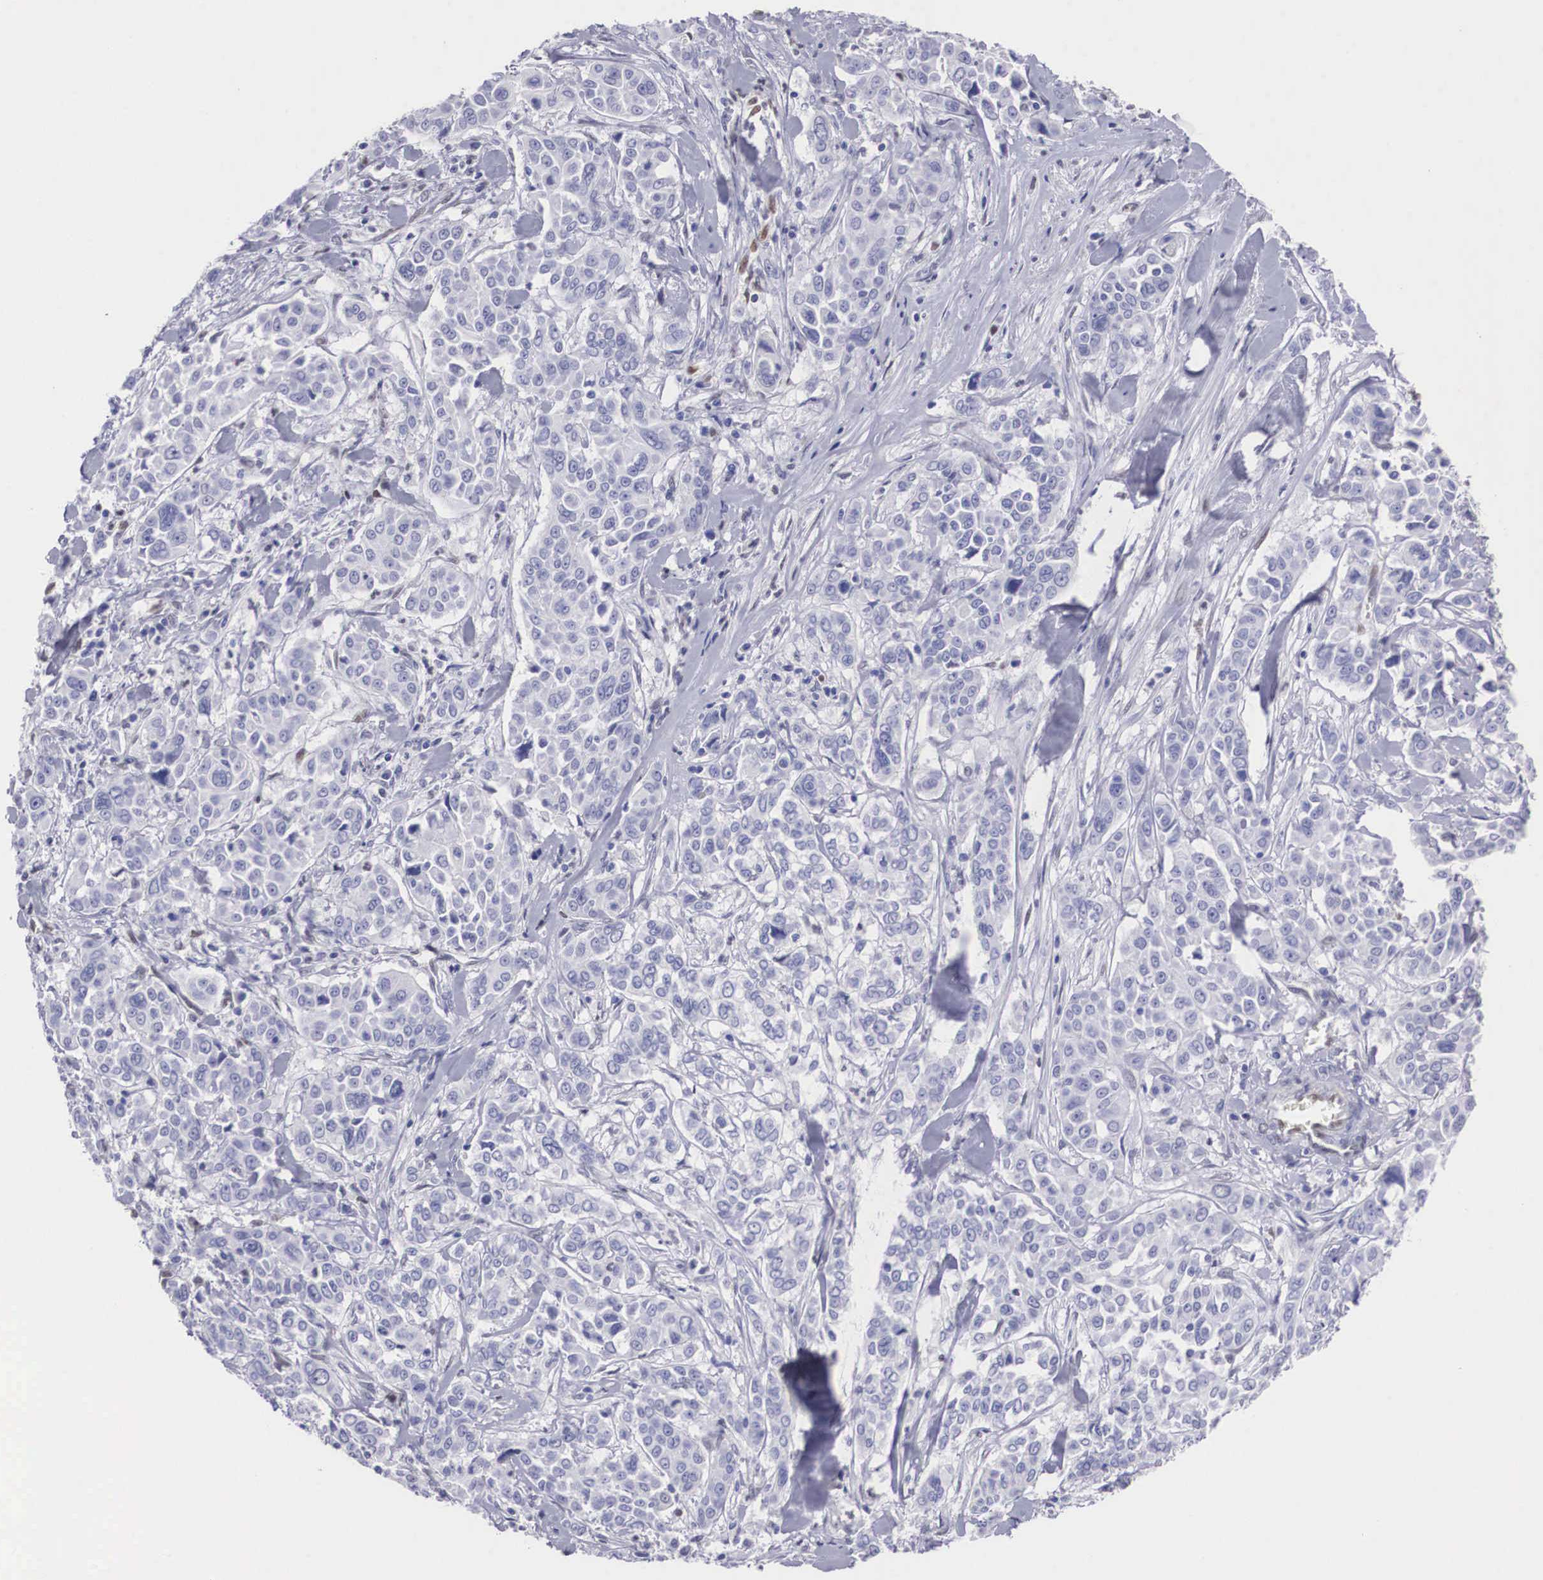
{"staining": {"intensity": "negative", "quantity": "none", "location": "none"}, "tissue": "pancreatic cancer", "cell_type": "Tumor cells", "image_type": "cancer", "snomed": [{"axis": "morphology", "description": "Adenocarcinoma, NOS"}, {"axis": "topography", "description": "Pancreas"}], "caption": "An immunohistochemistry (IHC) histopathology image of adenocarcinoma (pancreatic) is shown. There is no staining in tumor cells of adenocarcinoma (pancreatic).", "gene": "HMGN5", "patient": {"sex": "female", "age": 52}}